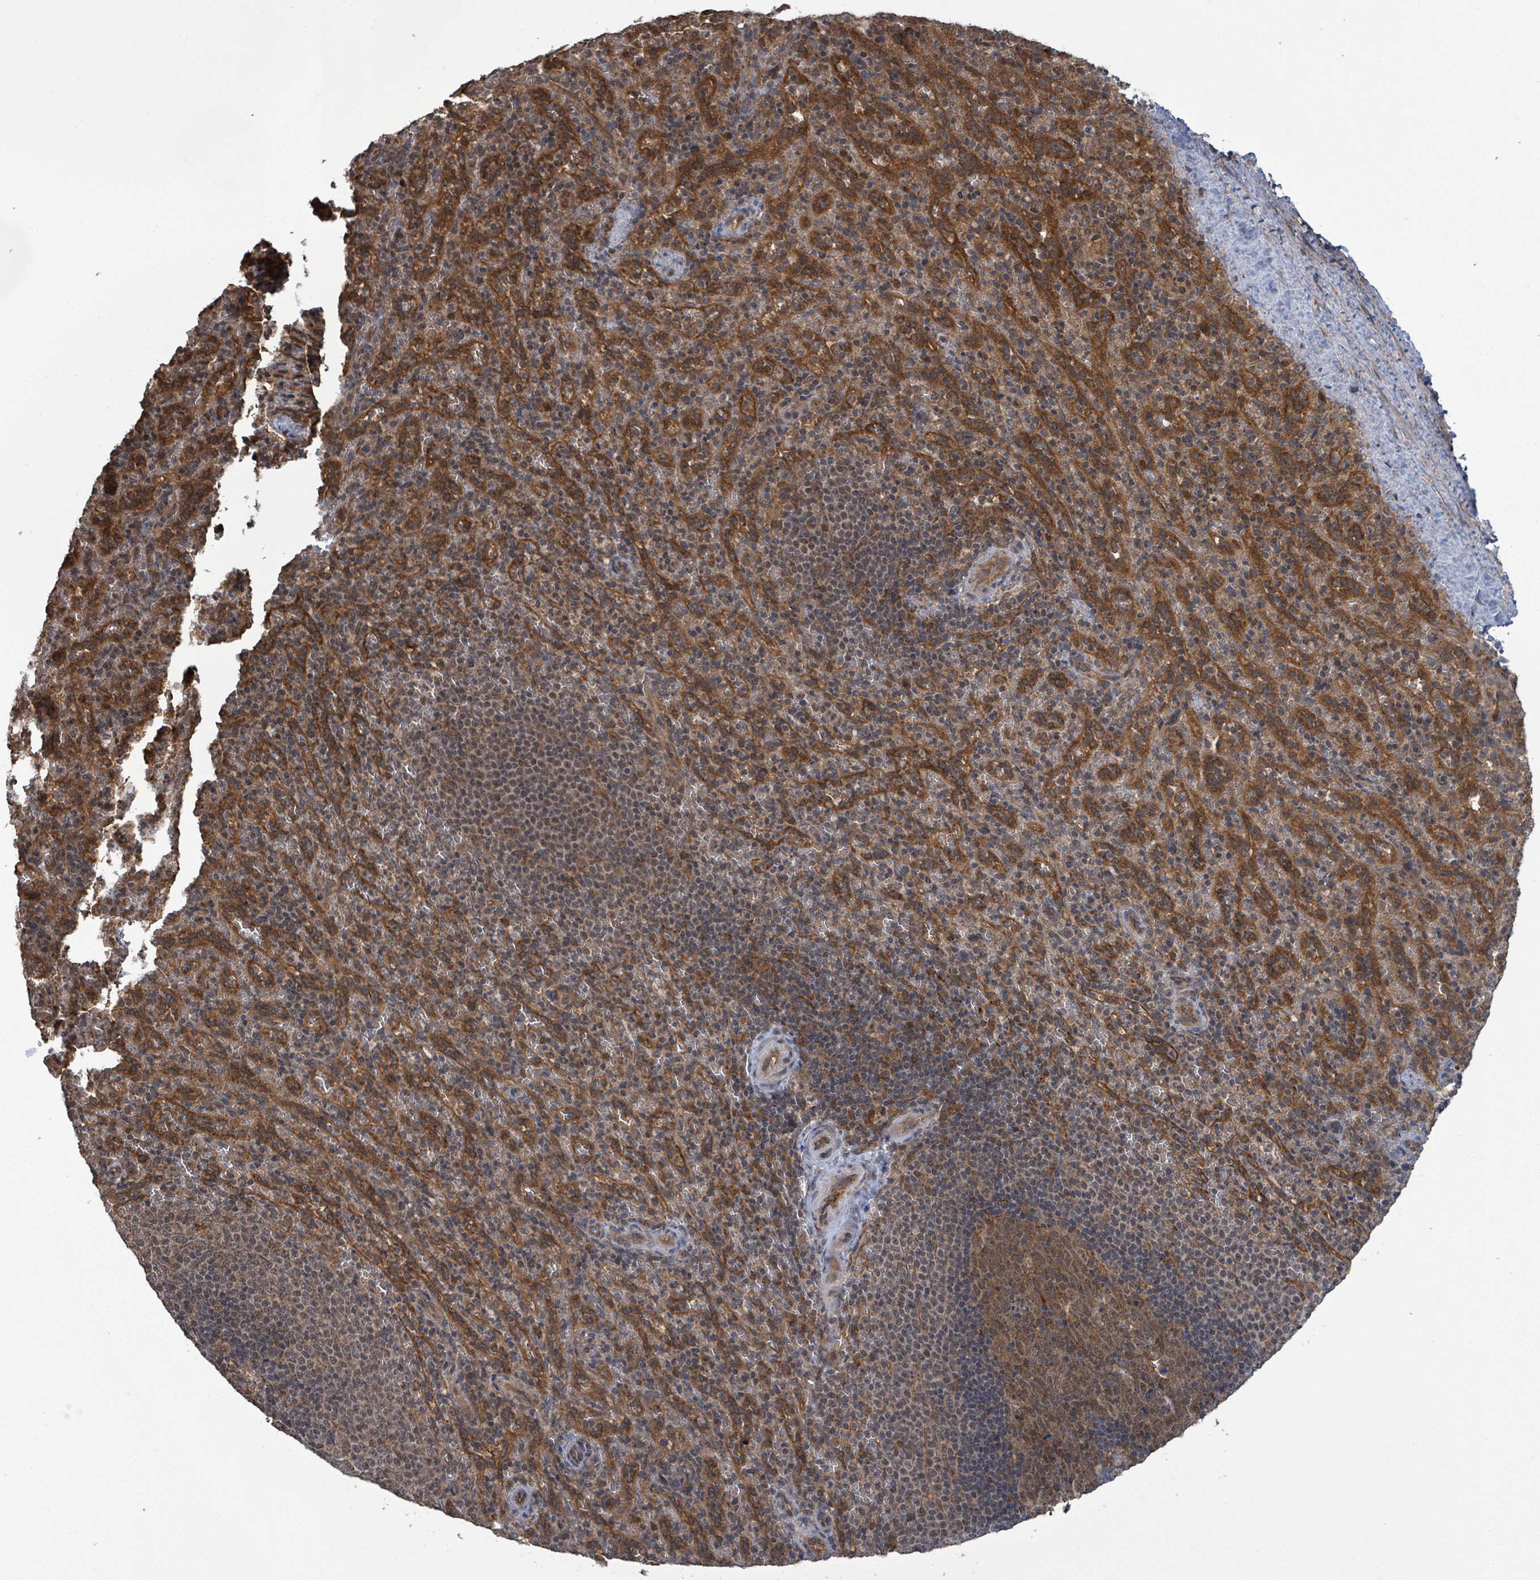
{"staining": {"intensity": "weak", "quantity": "25%-75%", "location": "cytoplasmic/membranous"}, "tissue": "spleen", "cell_type": "Cells in red pulp", "image_type": "normal", "snomed": [{"axis": "morphology", "description": "Normal tissue, NOS"}, {"axis": "topography", "description": "Spleen"}], "caption": "Protein analysis of benign spleen reveals weak cytoplasmic/membranous expression in approximately 25%-75% of cells in red pulp. Nuclei are stained in blue.", "gene": "ENSG00000256500", "patient": {"sex": "female", "age": 21}}